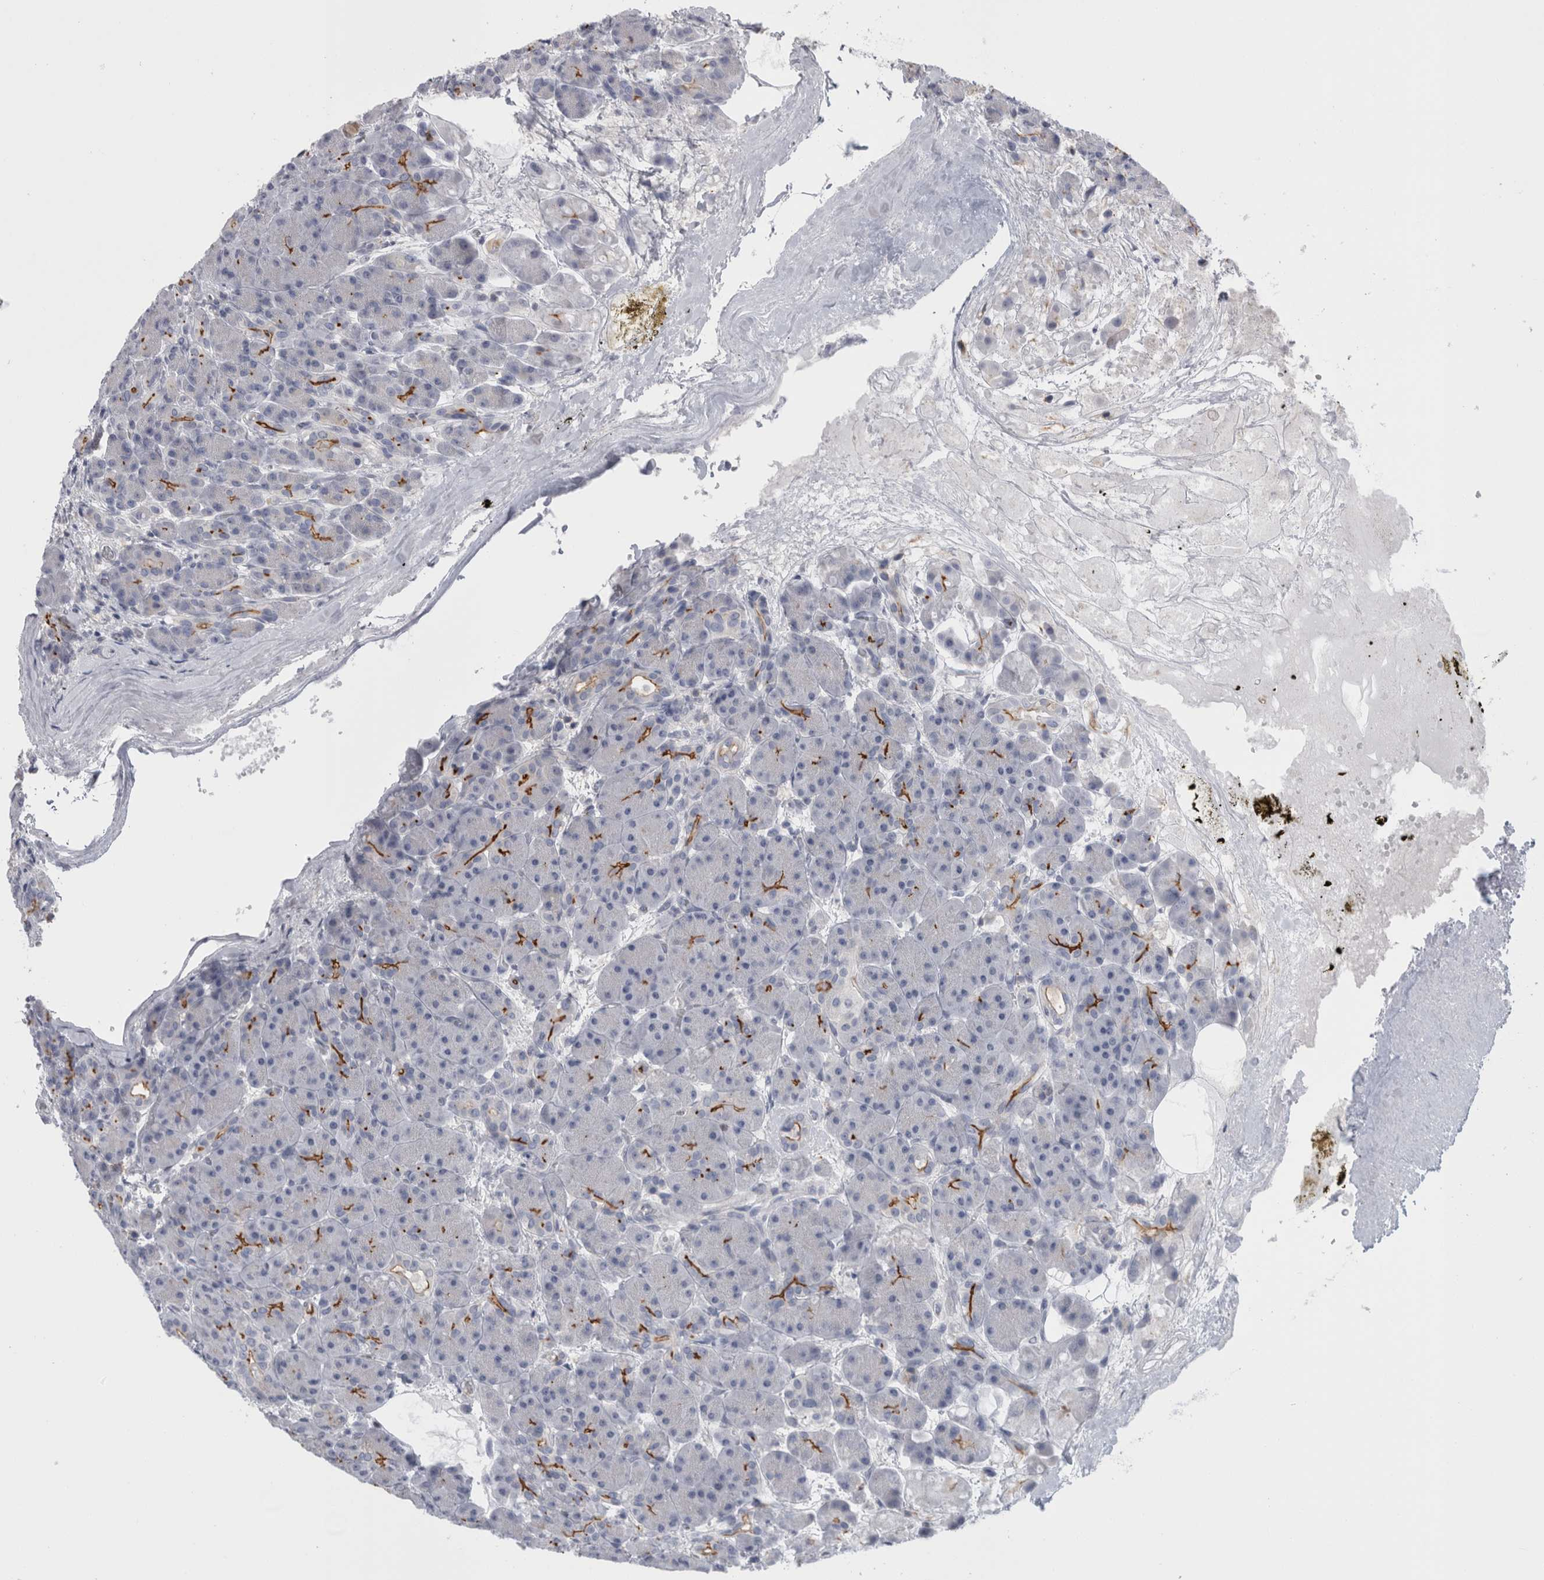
{"staining": {"intensity": "moderate", "quantity": "<25%", "location": "cytoplasmic/membranous"}, "tissue": "pancreas", "cell_type": "Exocrine glandular cells", "image_type": "normal", "snomed": [{"axis": "morphology", "description": "Normal tissue, NOS"}, {"axis": "topography", "description": "Pancreas"}], "caption": "Pancreas was stained to show a protein in brown. There is low levels of moderate cytoplasmic/membranous positivity in about <25% of exocrine glandular cells. The protein is shown in brown color, while the nuclei are stained blue.", "gene": "ANKFY1", "patient": {"sex": "male", "age": 63}}